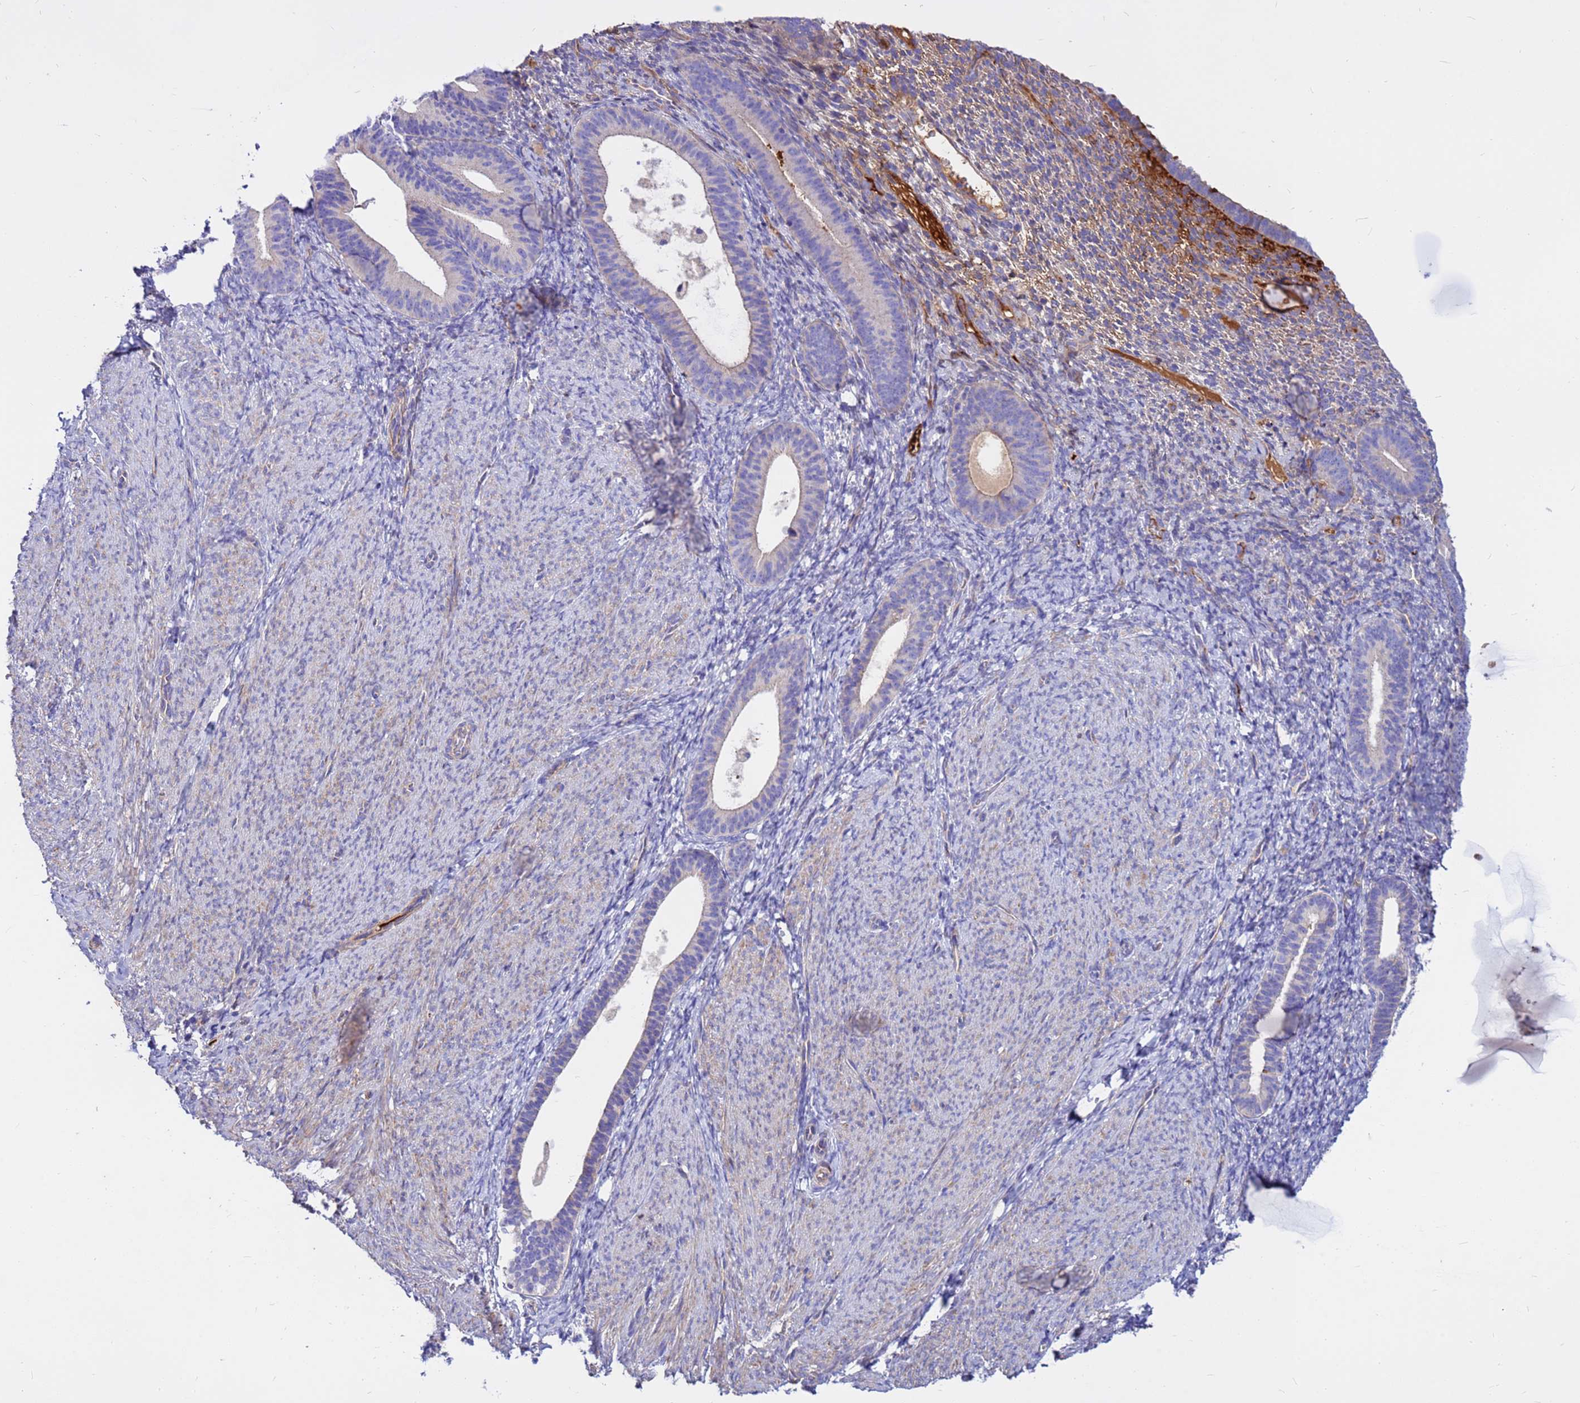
{"staining": {"intensity": "moderate", "quantity": "25%-75%", "location": "cytoplasmic/membranous"}, "tissue": "endometrium", "cell_type": "Cells in endometrial stroma", "image_type": "normal", "snomed": [{"axis": "morphology", "description": "Normal tissue, NOS"}, {"axis": "topography", "description": "Endometrium"}], "caption": "Moderate cytoplasmic/membranous expression is identified in approximately 25%-75% of cells in endometrial stroma in normal endometrium.", "gene": "CRHBP", "patient": {"sex": "female", "age": 65}}